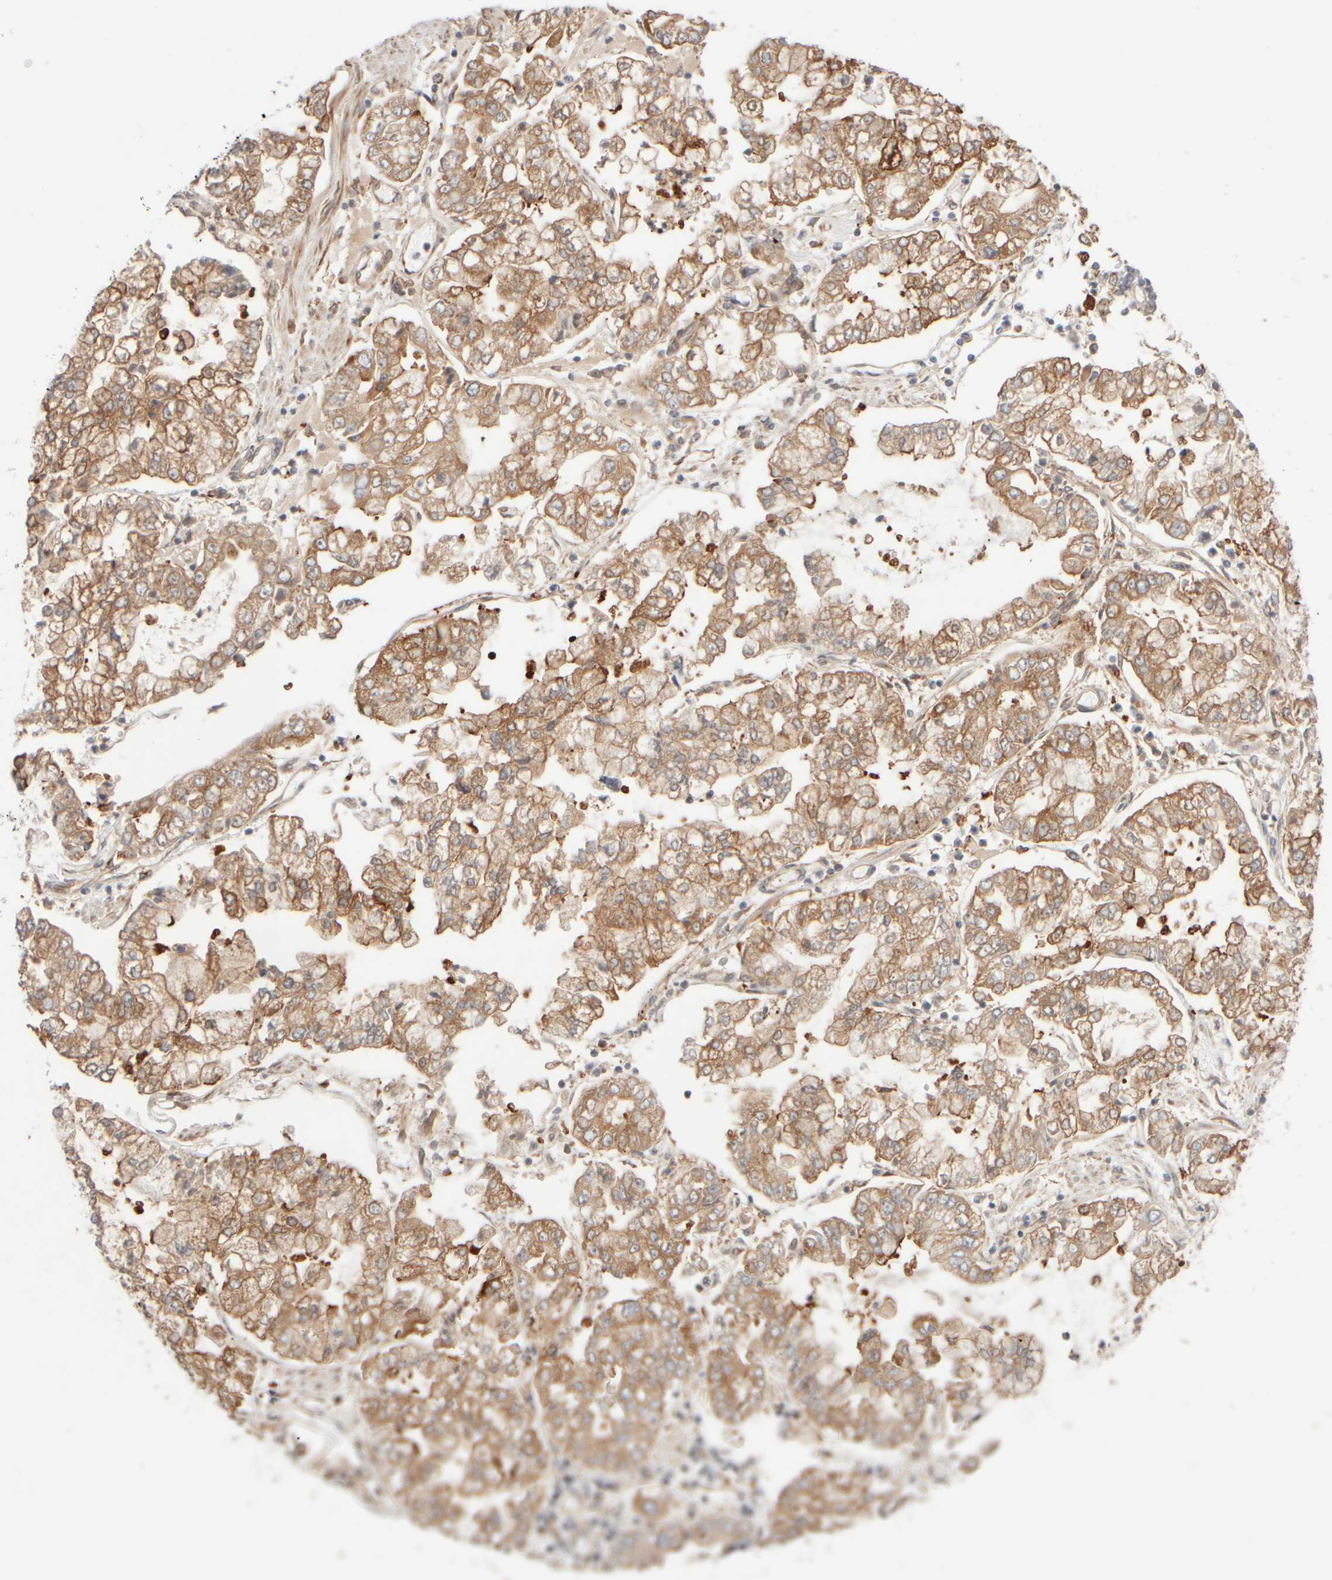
{"staining": {"intensity": "moderate", "quantity": ">75%", "location": "cytoplasmic/membranous"}, "tissue": "stomach cancer", "cell_type": "Tumor cells", "image_type": "cancer", "snomed": [{"axis": "morphology", "description": "Adenocarcinoma, NOS"}, {"axis": "topography", "description": "Stomach"}], "caption": "An image of human stomach adenocarcinoma stained for a protein reveals moderate cytoplasmic/membranous brown staining in tumor cells.", "gene": "GCN1", "patient": {"sex": "male", "age": 76}}